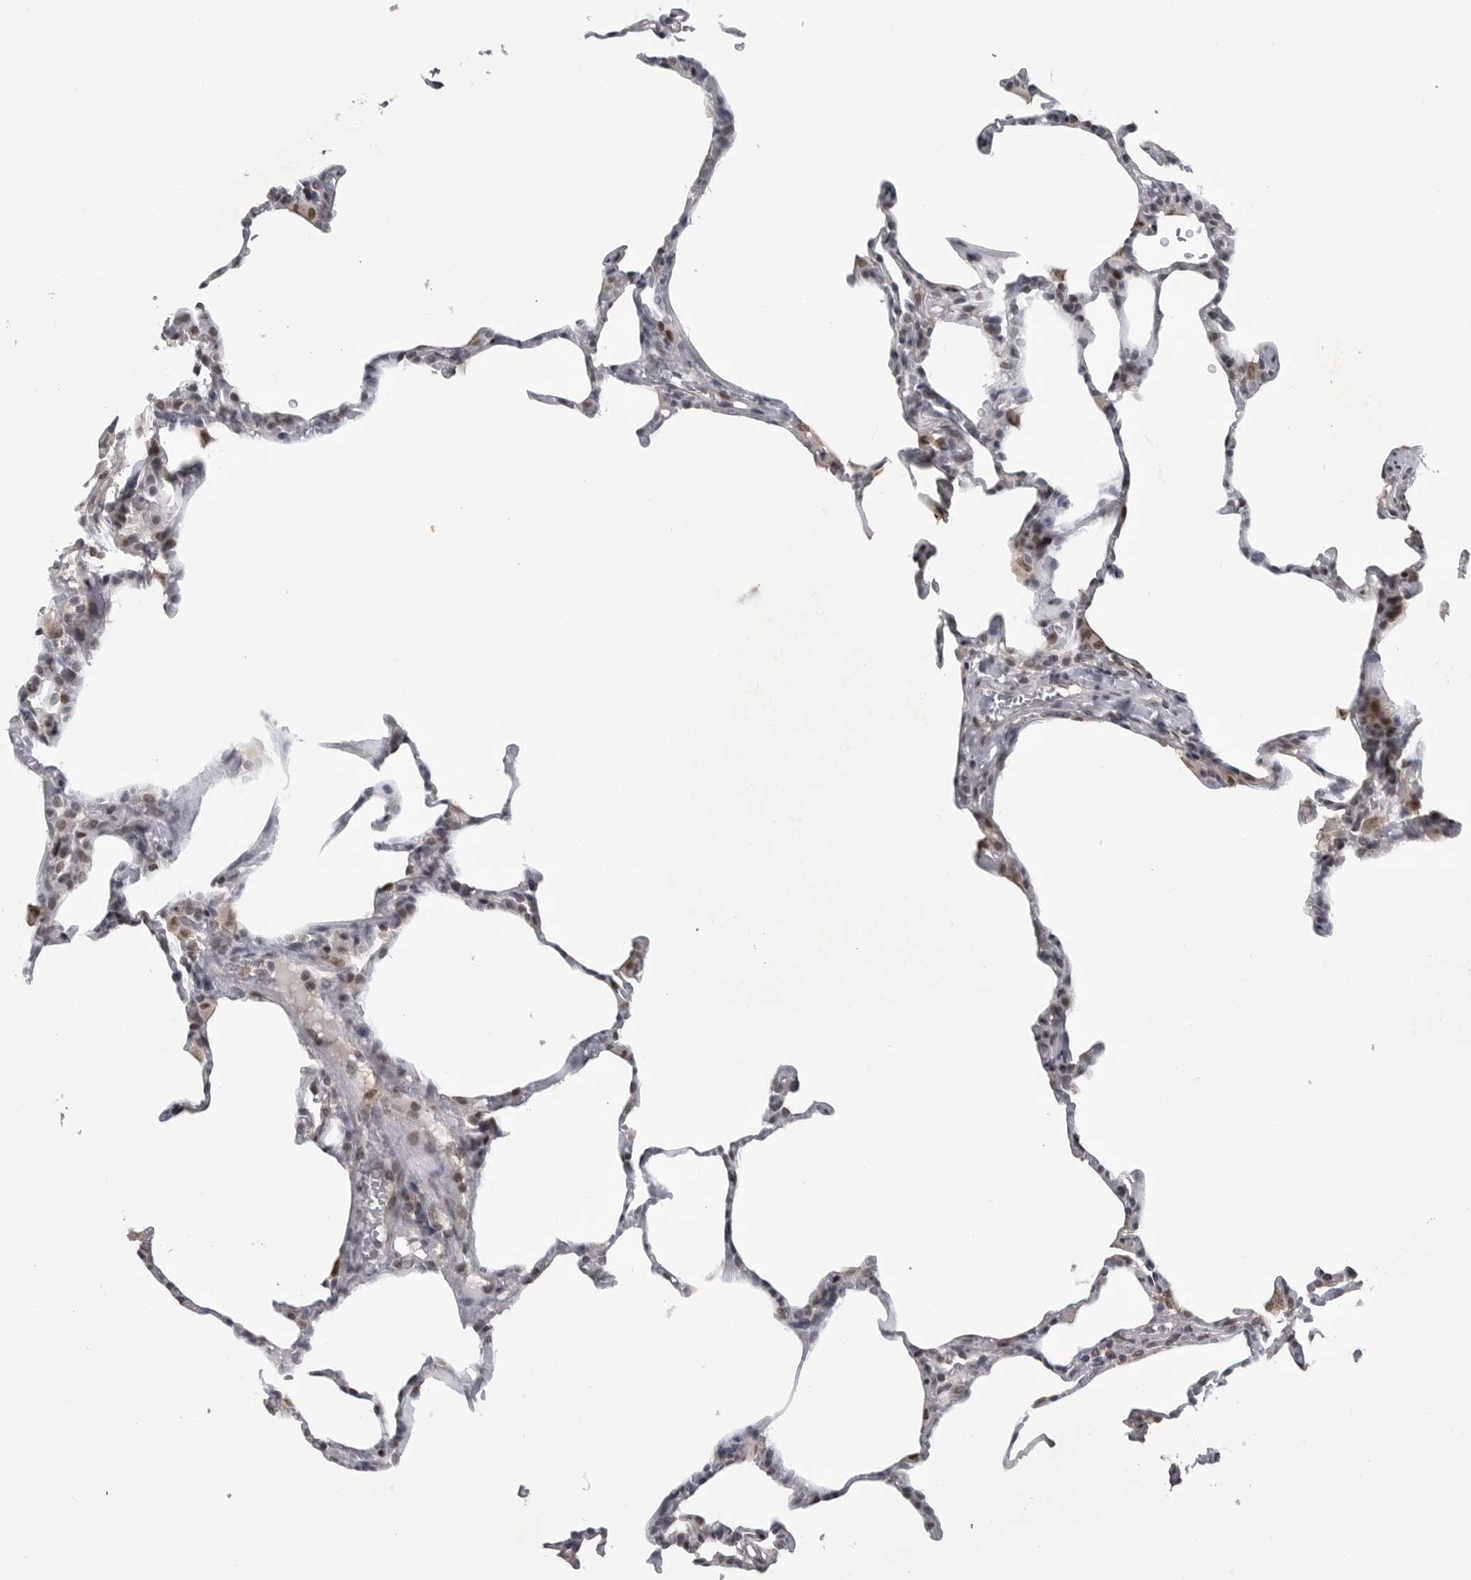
{"staining": {"intensity": "moderate", "quantity": "<25%", "location": "nuclear"}, "tissue": "lung", "cell_type": "Alveolar cells", "image_type": "normal", "snomed": [{"axis": "morphology", "description": "Normal tissue, NOS"}, {"axis": "topography", "description": "Lung"}], "caption": "IHC micrograph of normal lung: human lung stained using immunohistochemistry (IHC) displays low levels of moderate protein expression localized specifically in the nuclear of alveolar cells, appearing as a nuclear brown color.", "gene": "C8orf58", "patient": {"sex": "male", "age": 20}}